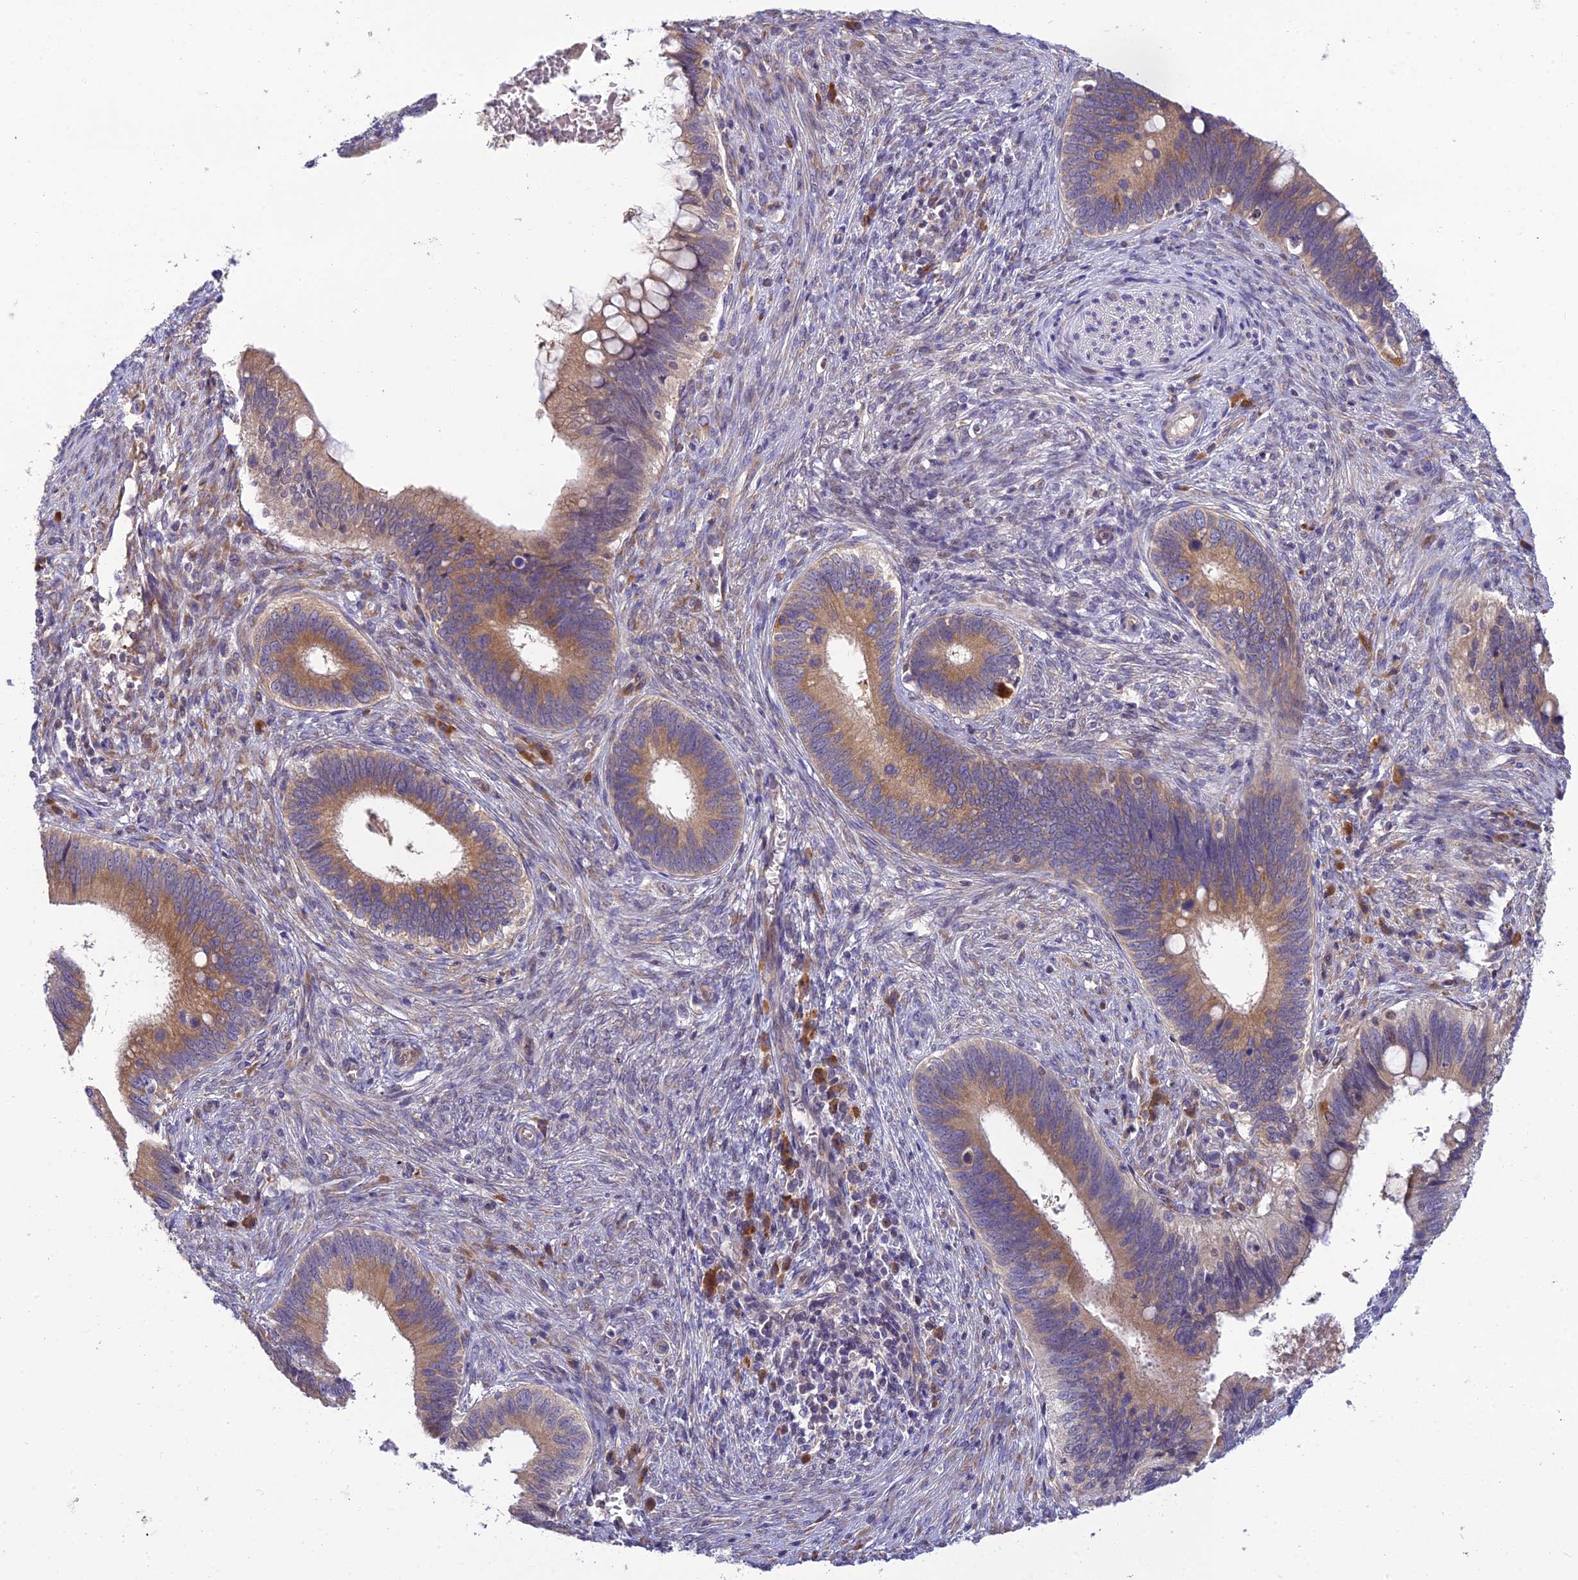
{"staining": {"intensity": "moderate", "quantity": ">75%", "location": "cytoplasmic/membranous"}, "tissue": "cervical cancer", "cell_type": "Tumor cells", "image_type": "cancer", "snomed": [{"axis": "morphology", "description": "Adenocarcinoma, NOS"}, {"axis": "topography", "description": "Cervix"}], "caption": "Protein expression analysis of cervical cancer (adenocarcinoma) demonstrates moderate cytoplasmic/membranous positivity in about >75% of tumor cells.", "gene": "CLCN7", "patient": {"sex": "female", "age": 42}}